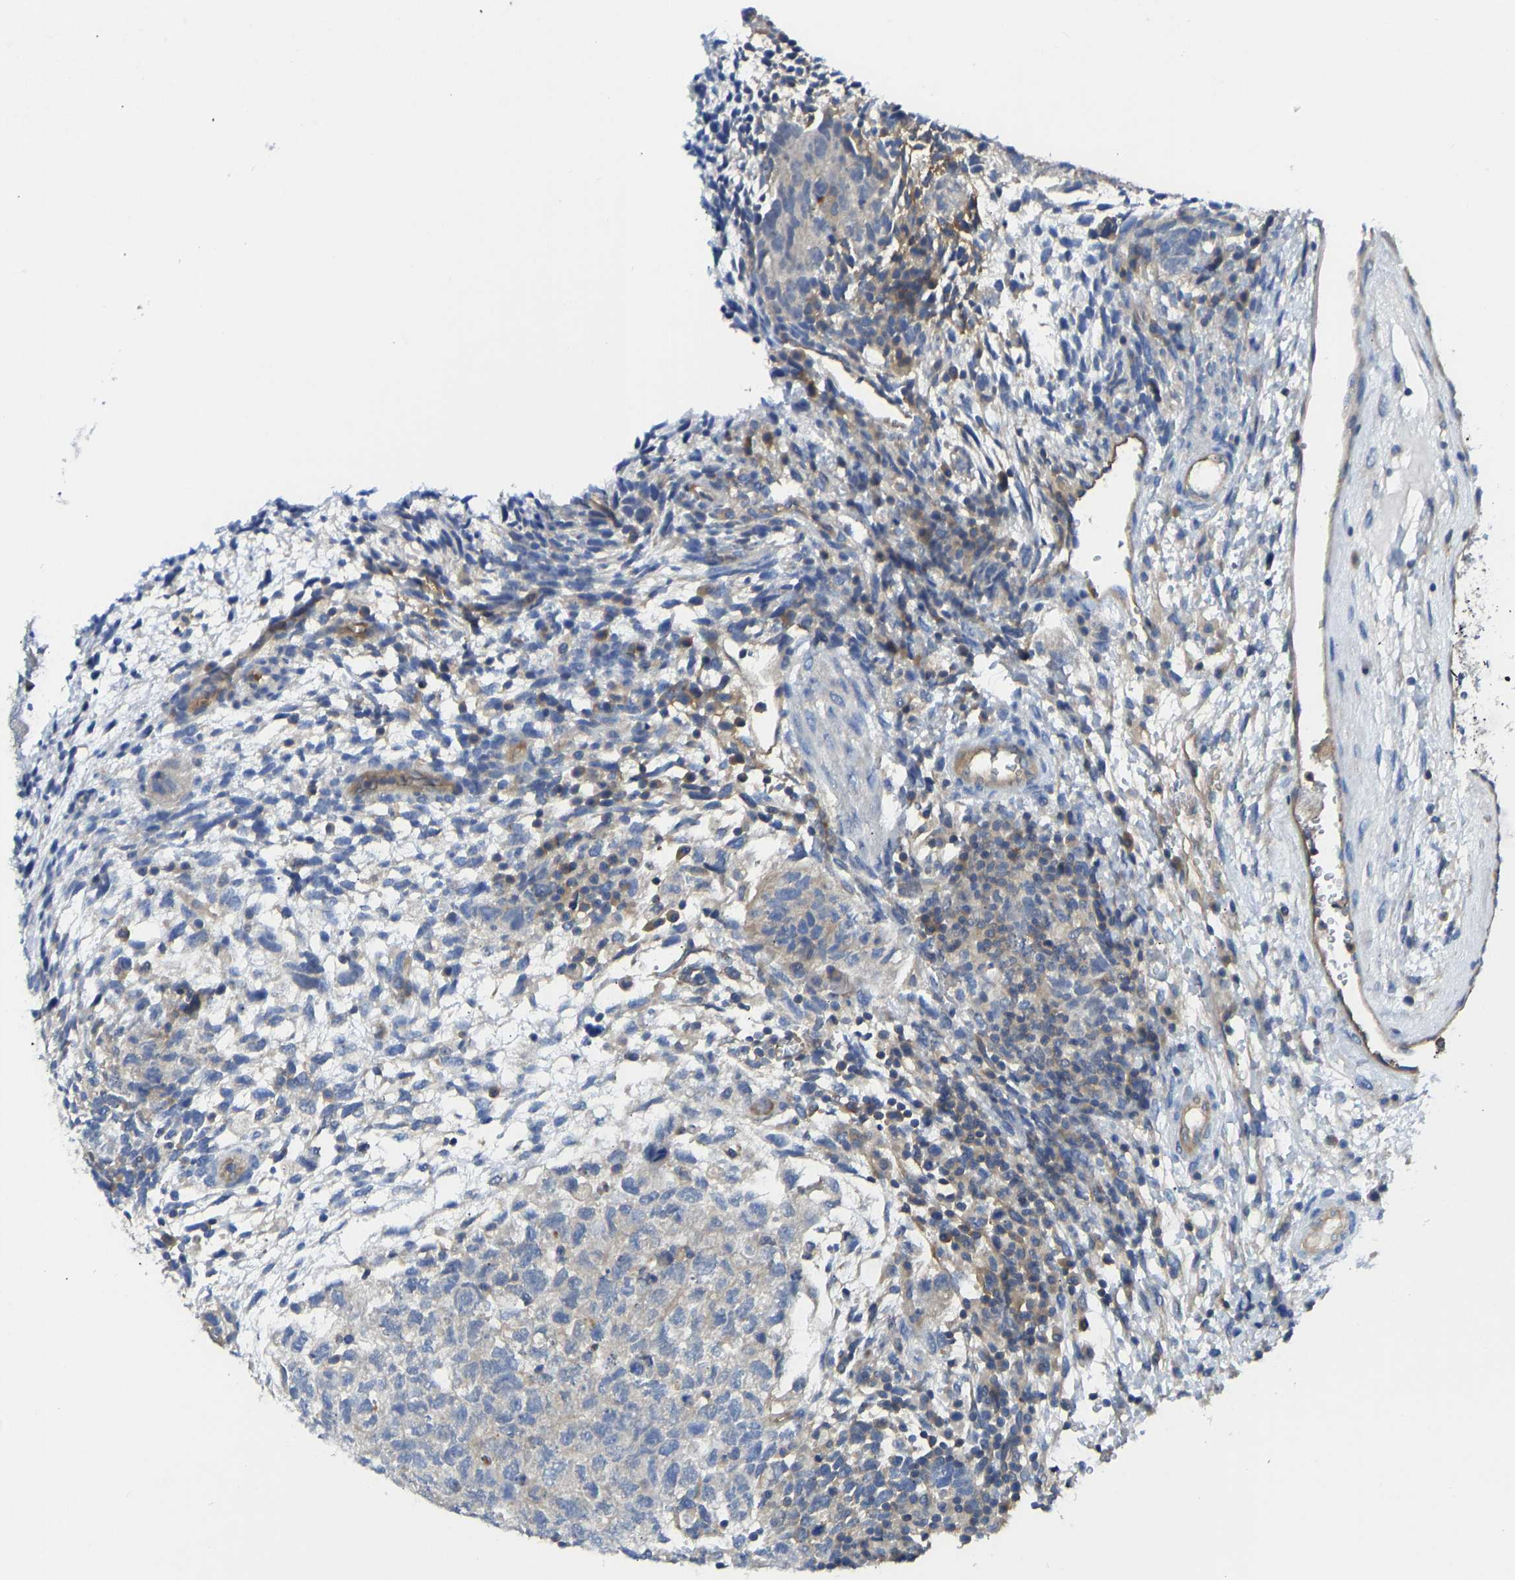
{"staining": {"intensity": "negative", "quantity": "none", "location": "none"}, "tissue": "testis cancer", "cell_type": "Tumor cells", "image_type": "cancer", "snomed": [{"axis": "morphology", "description": "Carcinoma, Embryonal, NOS"}, {"axis": "topography", "description": "Testis"}], "caption": "Immunohistochemical staining of testis cancer shows no significant staining in tumor cells.", "gene": "PPP3CA", "patient": {"sex": "male", "age": 36}}